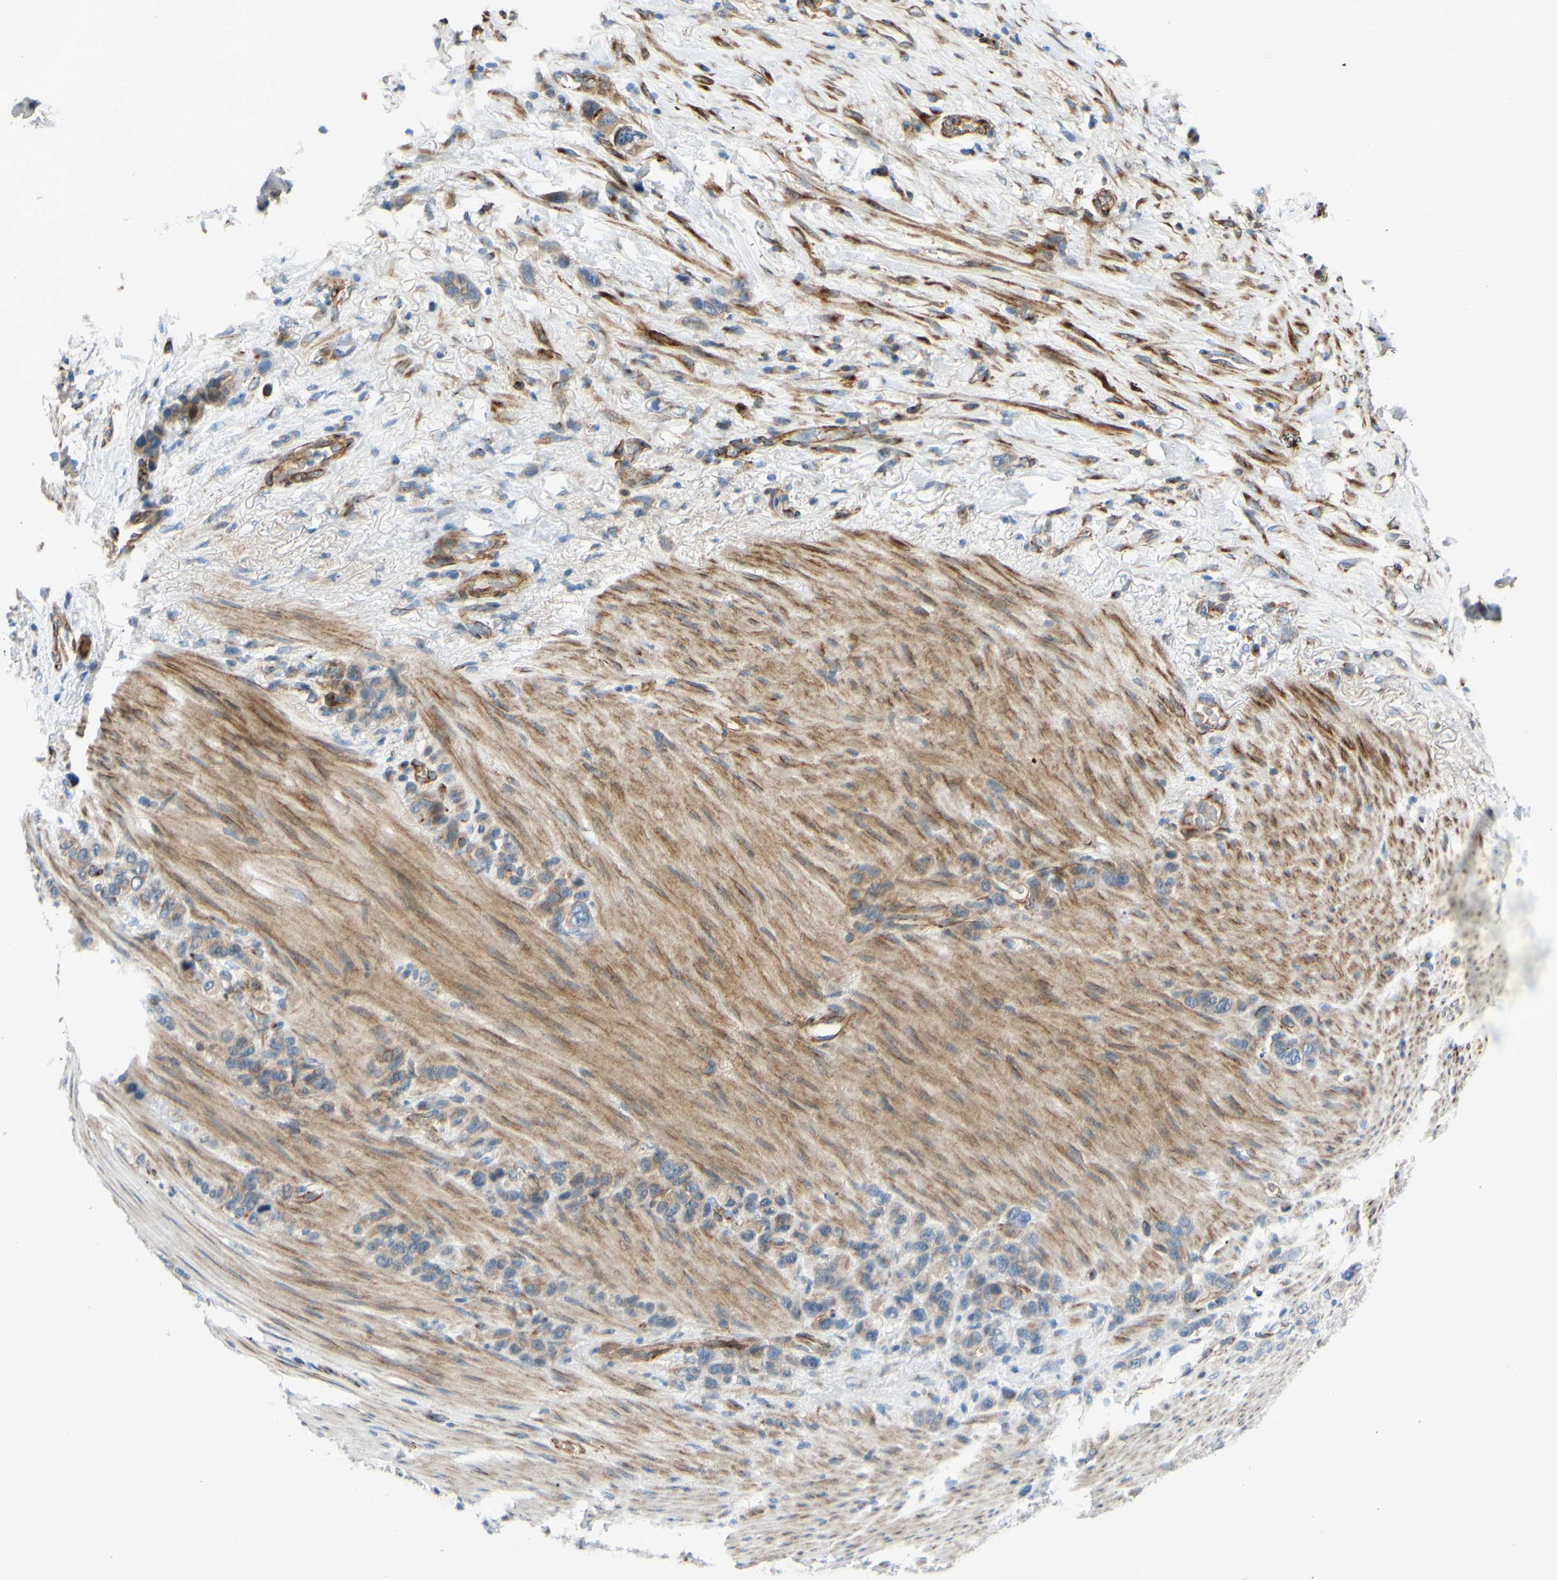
{"staining": {"intensity": "weak", "quantity": ">75%", "location": "cytoplasmic/membranous"}, "tissue": "stomach cancer", "cell_type": "Tumor cells", "image_type": "cancer", "snomed": [{"axis": "morphology", "description": "Adenocarcinoma, NOS"}, {"axis": "morphology", "description": "Adenocarcinoma, High grade"}, {"axis": "topography", "description": "Stomach, upper"}, {"axis": "topography", "description": "Stomach, lower"}], "caption": "A photomicrograph of human adenocarcinoma (stomach) stained for a protein exhibits weak cytoplasmic/membranous brown staining in tumor cells.", "gene": "ARHGAP1", "patient": {"sex": "female", "age": 65}}